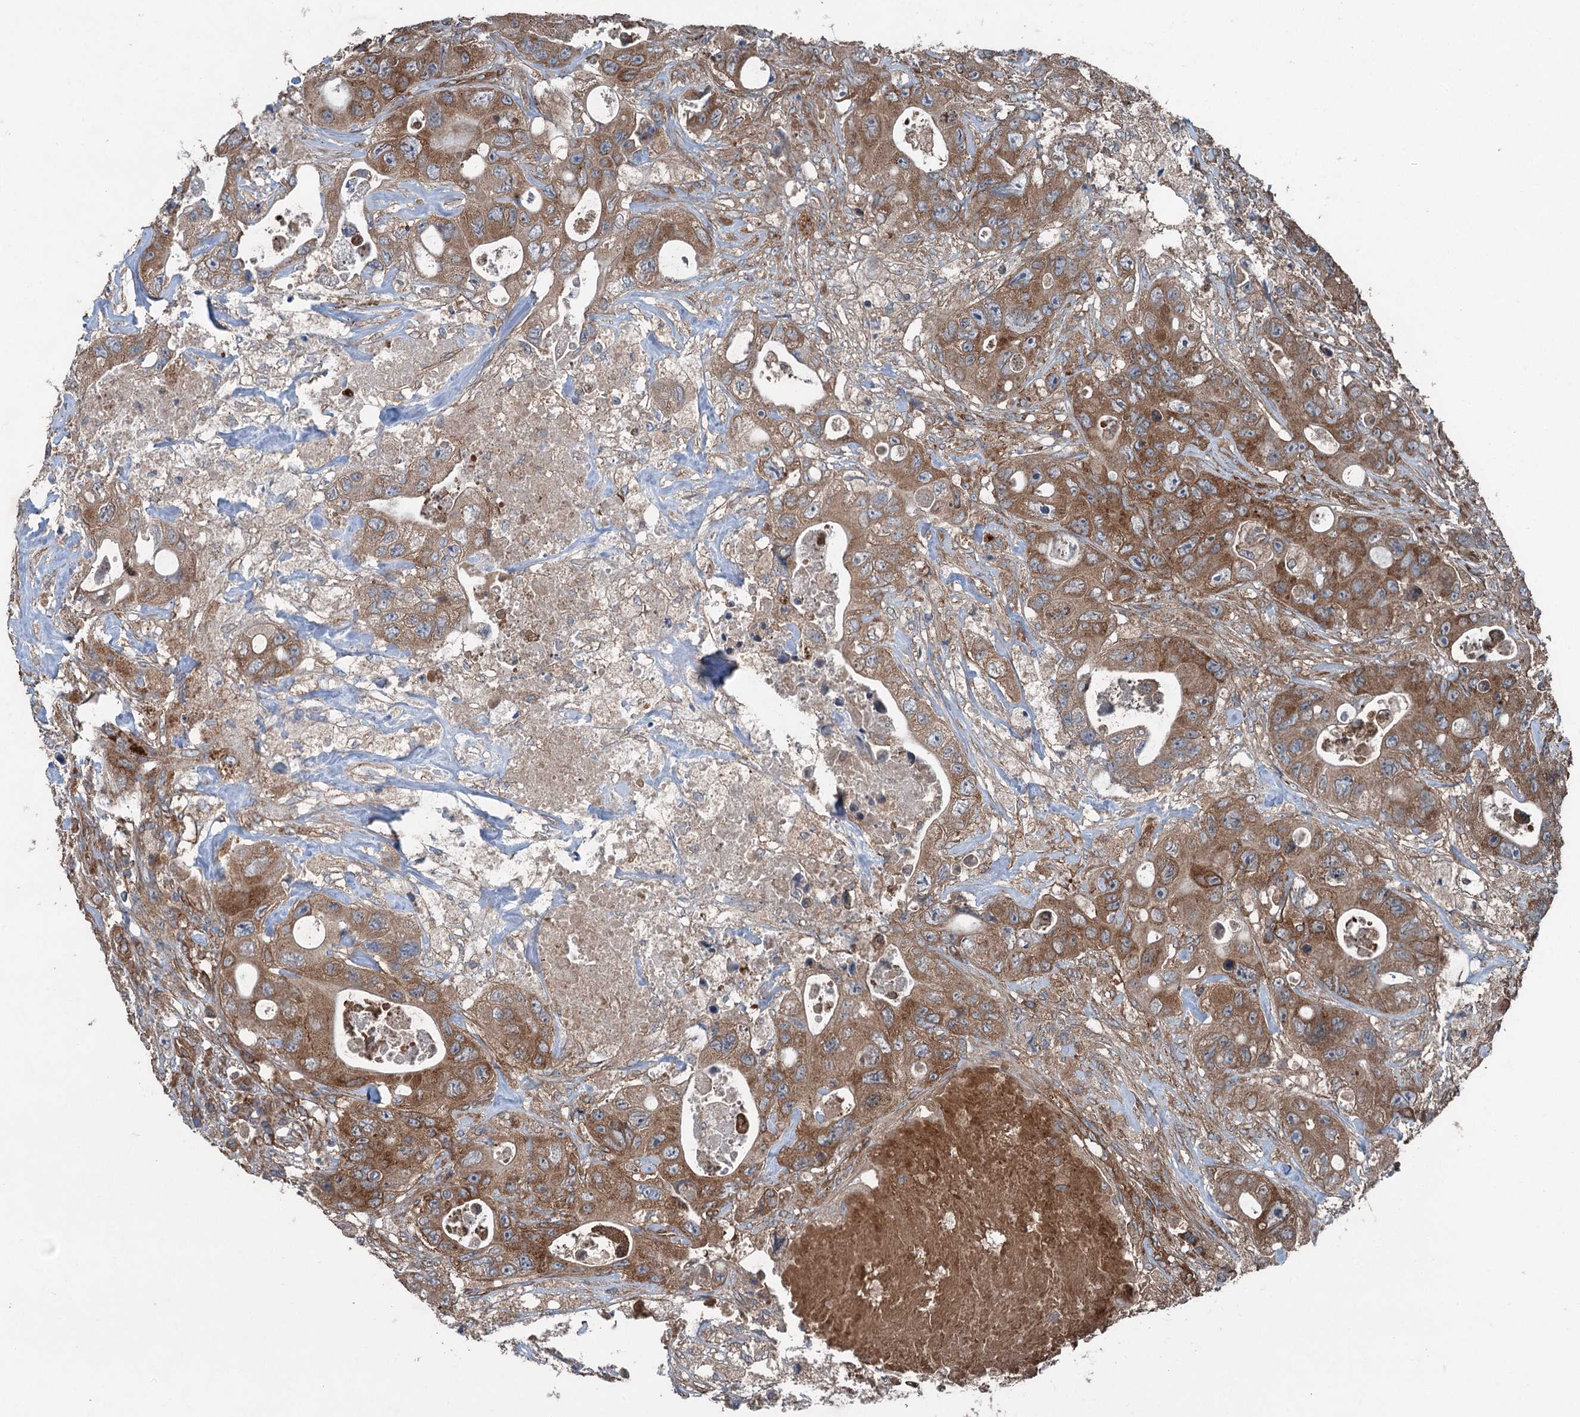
{"staining": {"intensity": "moderate", "quantity": ">75%", "location": "cytoplasmic/membranous"}, "tissue": "colorectal cancer", "cell_type": "Tumor cells", "image_type": "cancer", "snomed": [{"axis": "morphology", "description": "Adenocarcinoma, NOS"}, {"axis": "topography", "description": "Colon"}], "caption": "Colorectal cancer (adenocarcinoma) stained for a protein (brown) exhibits moderate cytoplasmic/membranous positive staining in approximately >75% of tumor cells.", "gene": "RNF214", "patient": {"sex": "female", "age": 46}}